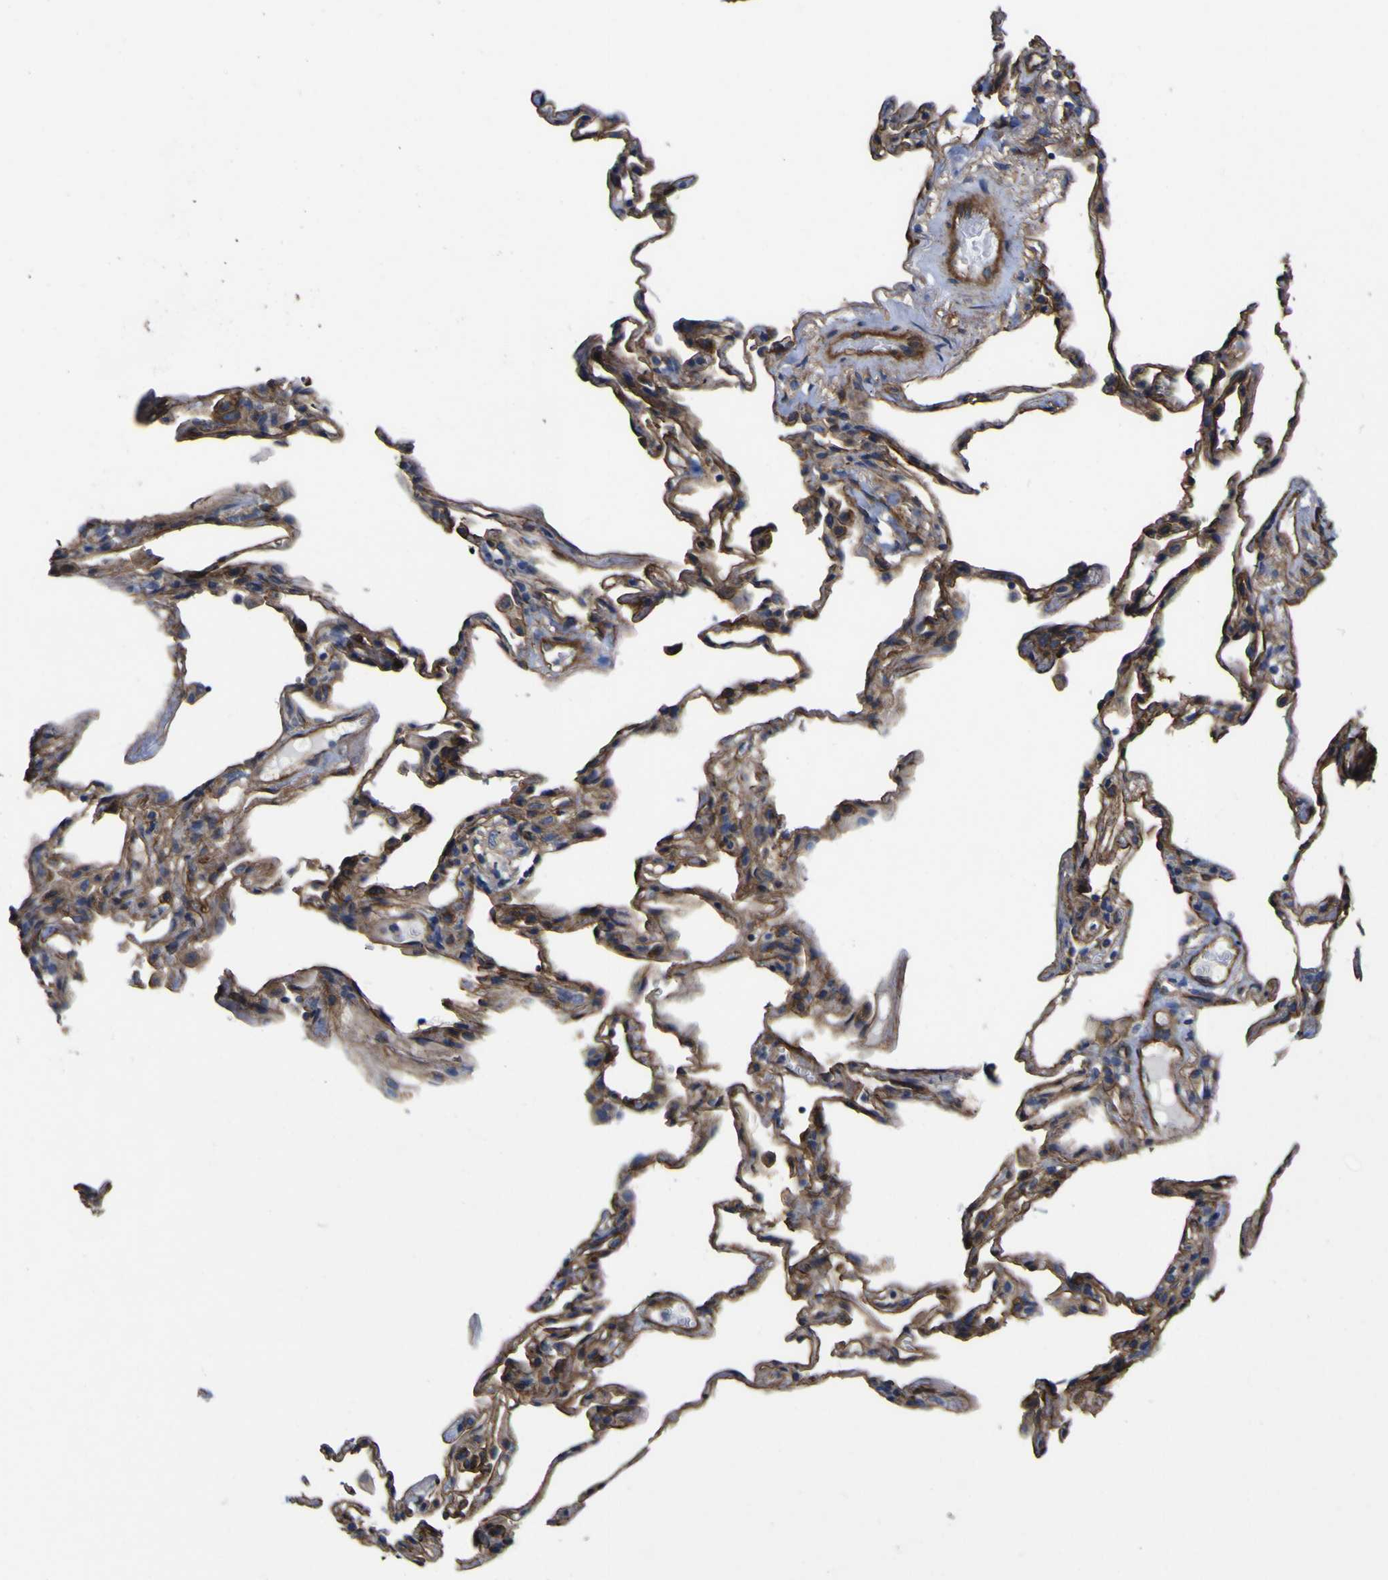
{"staining": {"intensity": "moderate", "quantity": ">75%", "location": "cytoplasmic/membranous"}, "tissue": "lung", "cell_type": "Alveolar cells", "image_type": "normal", "snomed": [{"axis": "morphology", "description": "Normal tissue, NOS"}, {"axis": "topography", "description": "Lung"}], "caption": "This is an image of IHC staining of unremarkable lung, which shows moderate staining in the cytoplasmic/membranous of alveolar cells.", "gene": "CD151", "patient": {"sex": "male", "age": 59}}